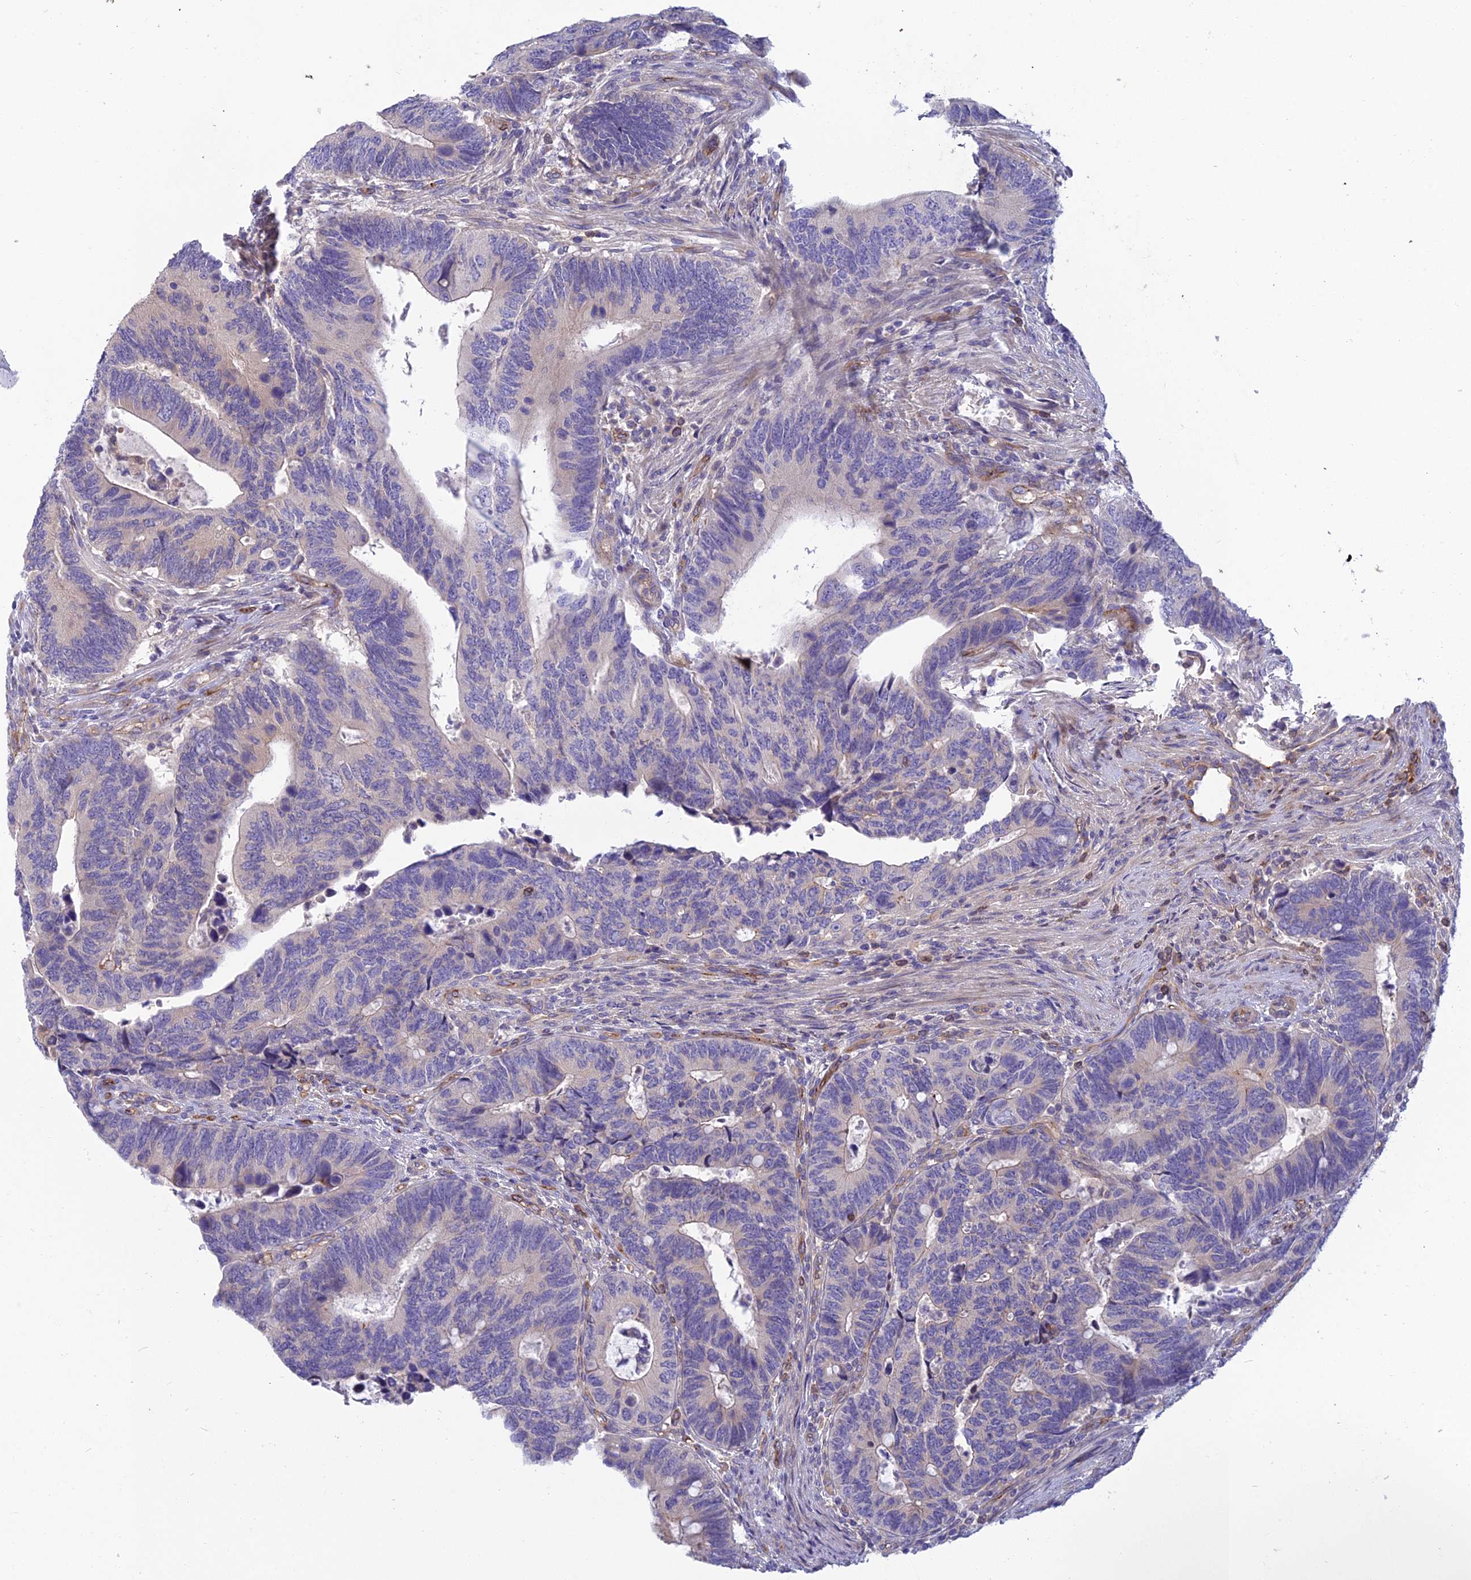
{"staining": {"intensity": "negative", "quantity": "none", "location": "none"}, "tissue": "colorectal cancer", "cell_type": "Tumor cells", "image_type": "cancer", "snomed": [{"axis": "morphology", "description": "Adenocarcinoma, NOS"}, {"axis": "topography", "description": "Colon"}], "caption": "A photomicrograph of colorectal cancer (adenocarcinoma) stained for a protein displays no brown staining in tumor cells.", "gene": "DUS2", "patient": {"sex": "male", "age": 87}}